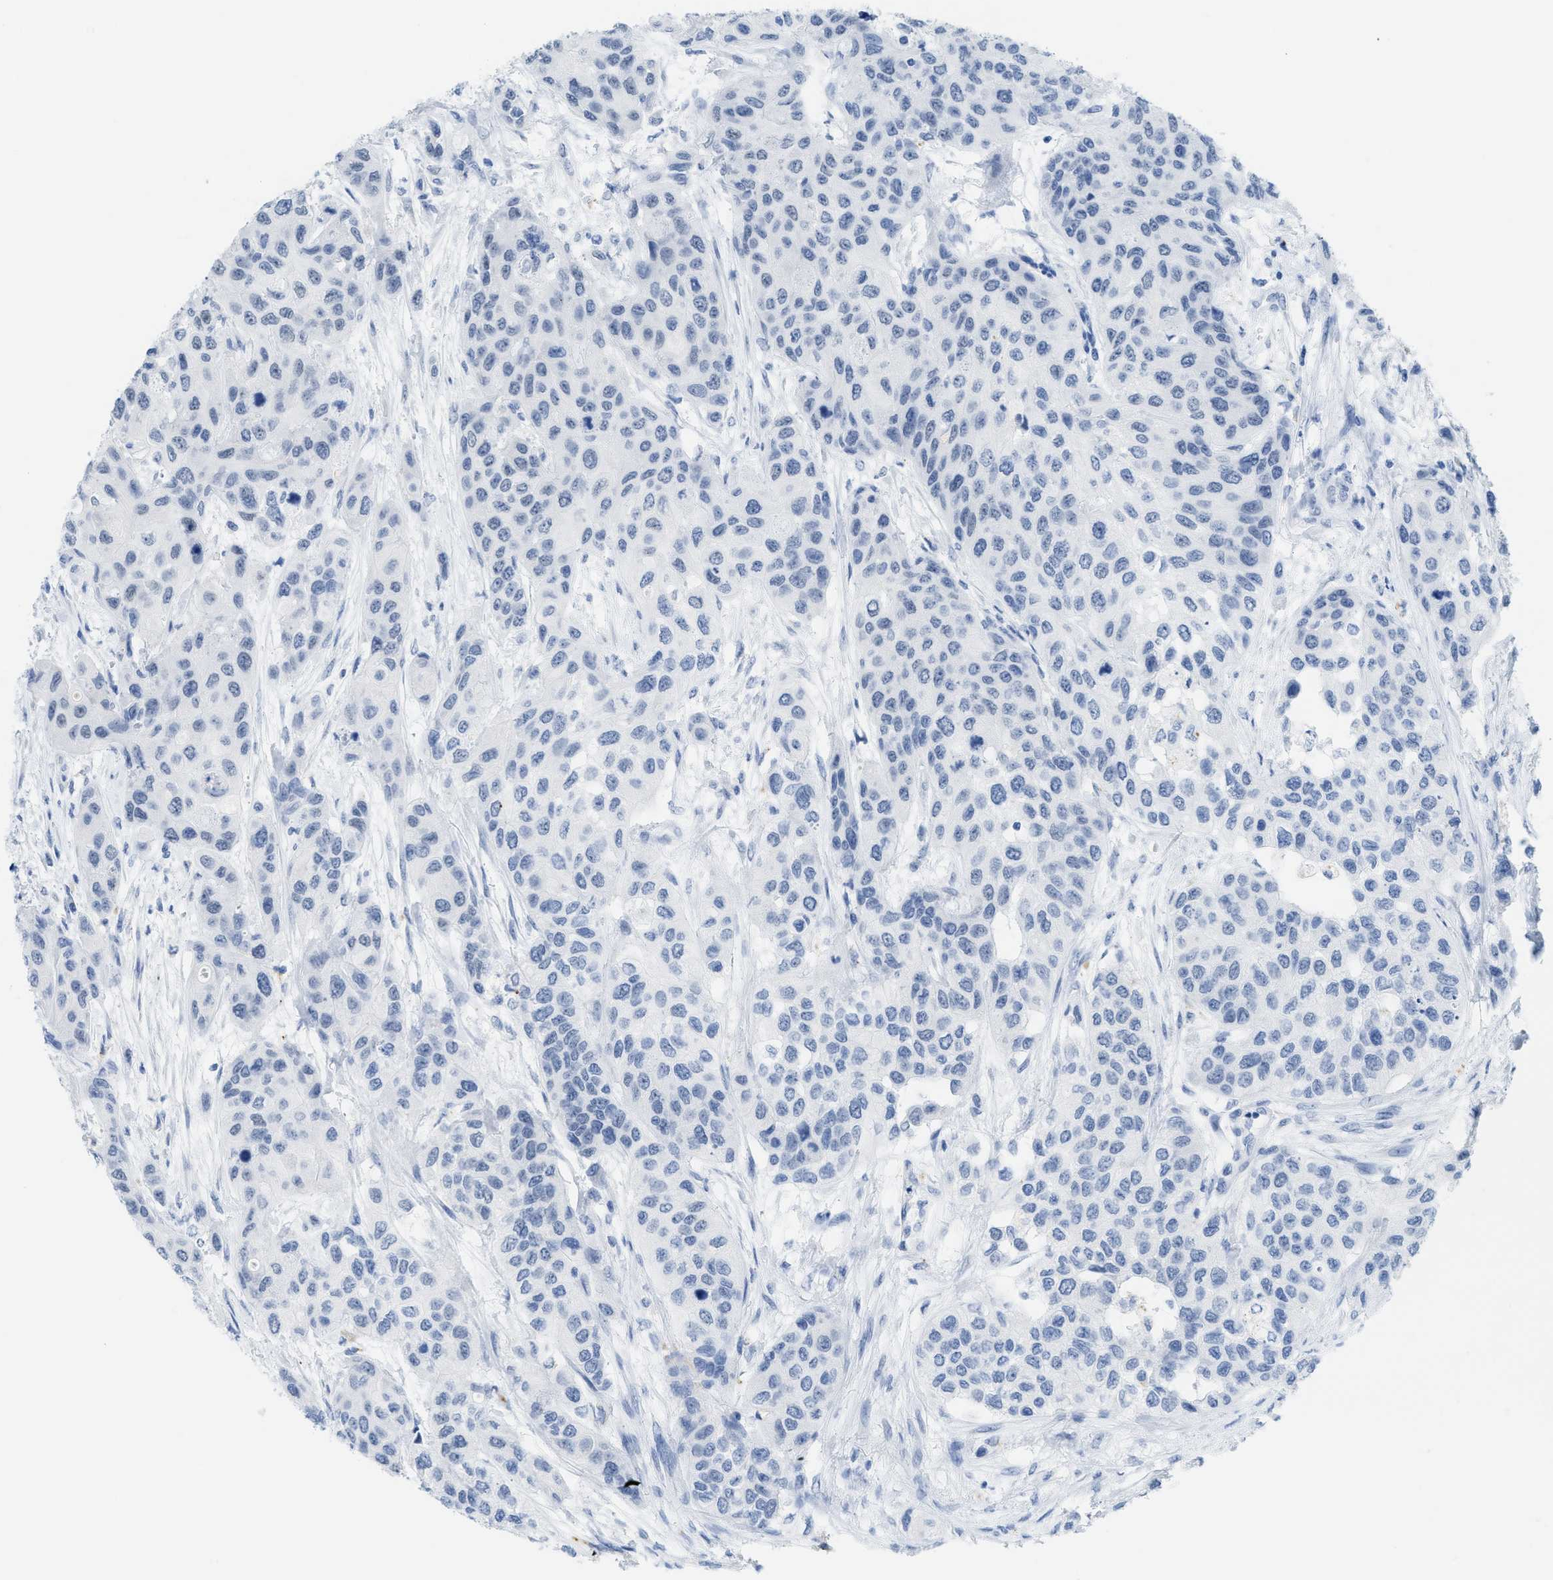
{"staining": {"intensity": "negative", "quantity": "none", "location": "none"}, "tissue": "urothelial cancer", "cell_type": "Tumor cells", "image_type": "cancer", "snomed": [{"axis": "morphology", "description": "Urothelial carcinoma, High grade"}, {"axis": "topography", "description": "Urinary bladder"}], "caption": "This is an immunohistochemistry (IHC) micrograph of urothelial carcinoma (high-grade). There is no staining in tumor cells.", "gene": "WDR4", "patient": {"sex": "female", "age": 56}}